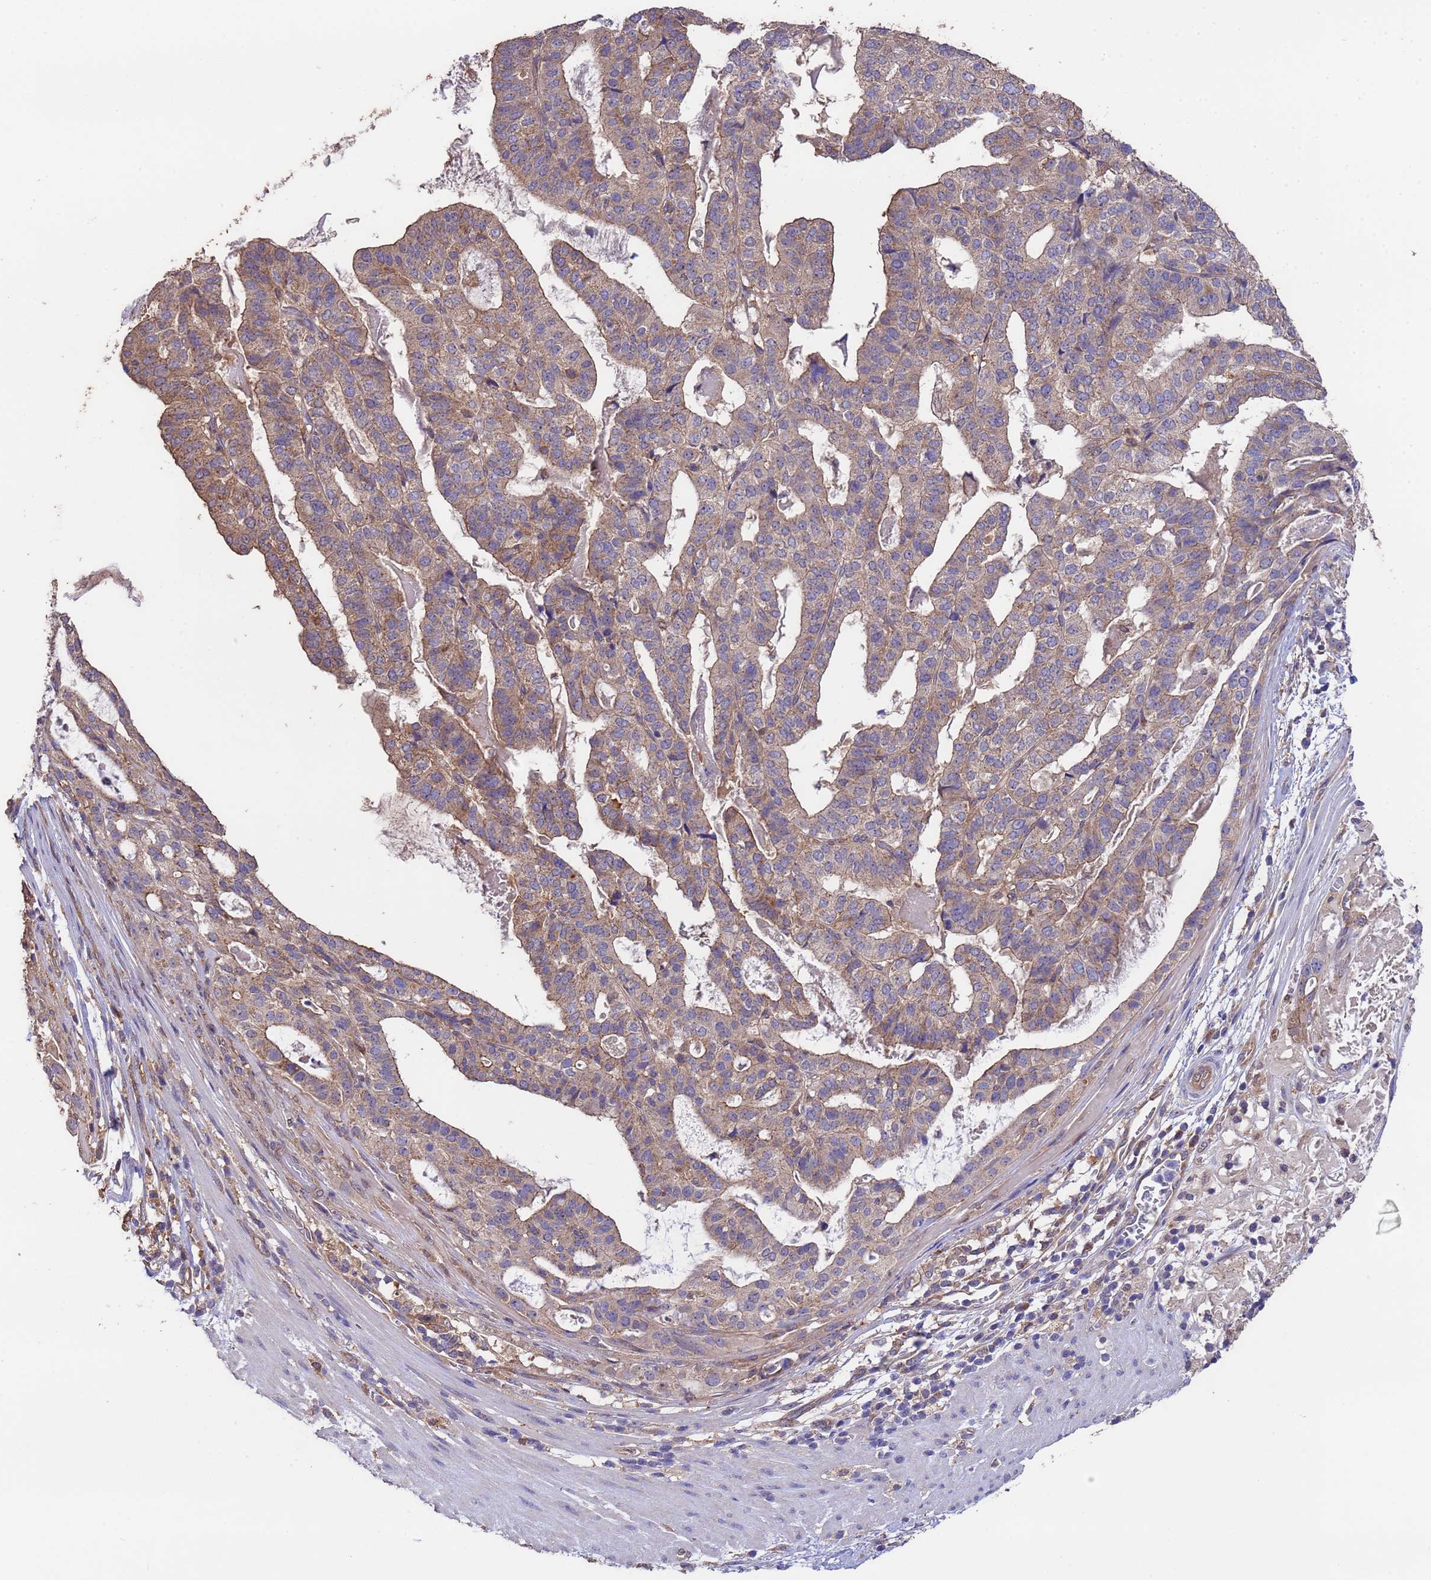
{"staining": {"intensity": "weak", "quantity": ">75%", "location": "cytoplasmic/membranous"}, "tissue": "stomach cancer", "cell_type": "Tumor cells", "image_type": "cancer", "snomed": [{"axis": "morphology", "description": "Adenocarcinoma, NOS"}, {"axis": "topography", "description": "Stomach"}], "caption": "A histopathology image showing weak cytoplasmic/membranous expression in about >75% of tumor cells in stomach adenocarcinoma, as visualized by brown immunohistochemical staining.", "gene": "NPHP1", "patient": {"sex": "male", "age": 48}}